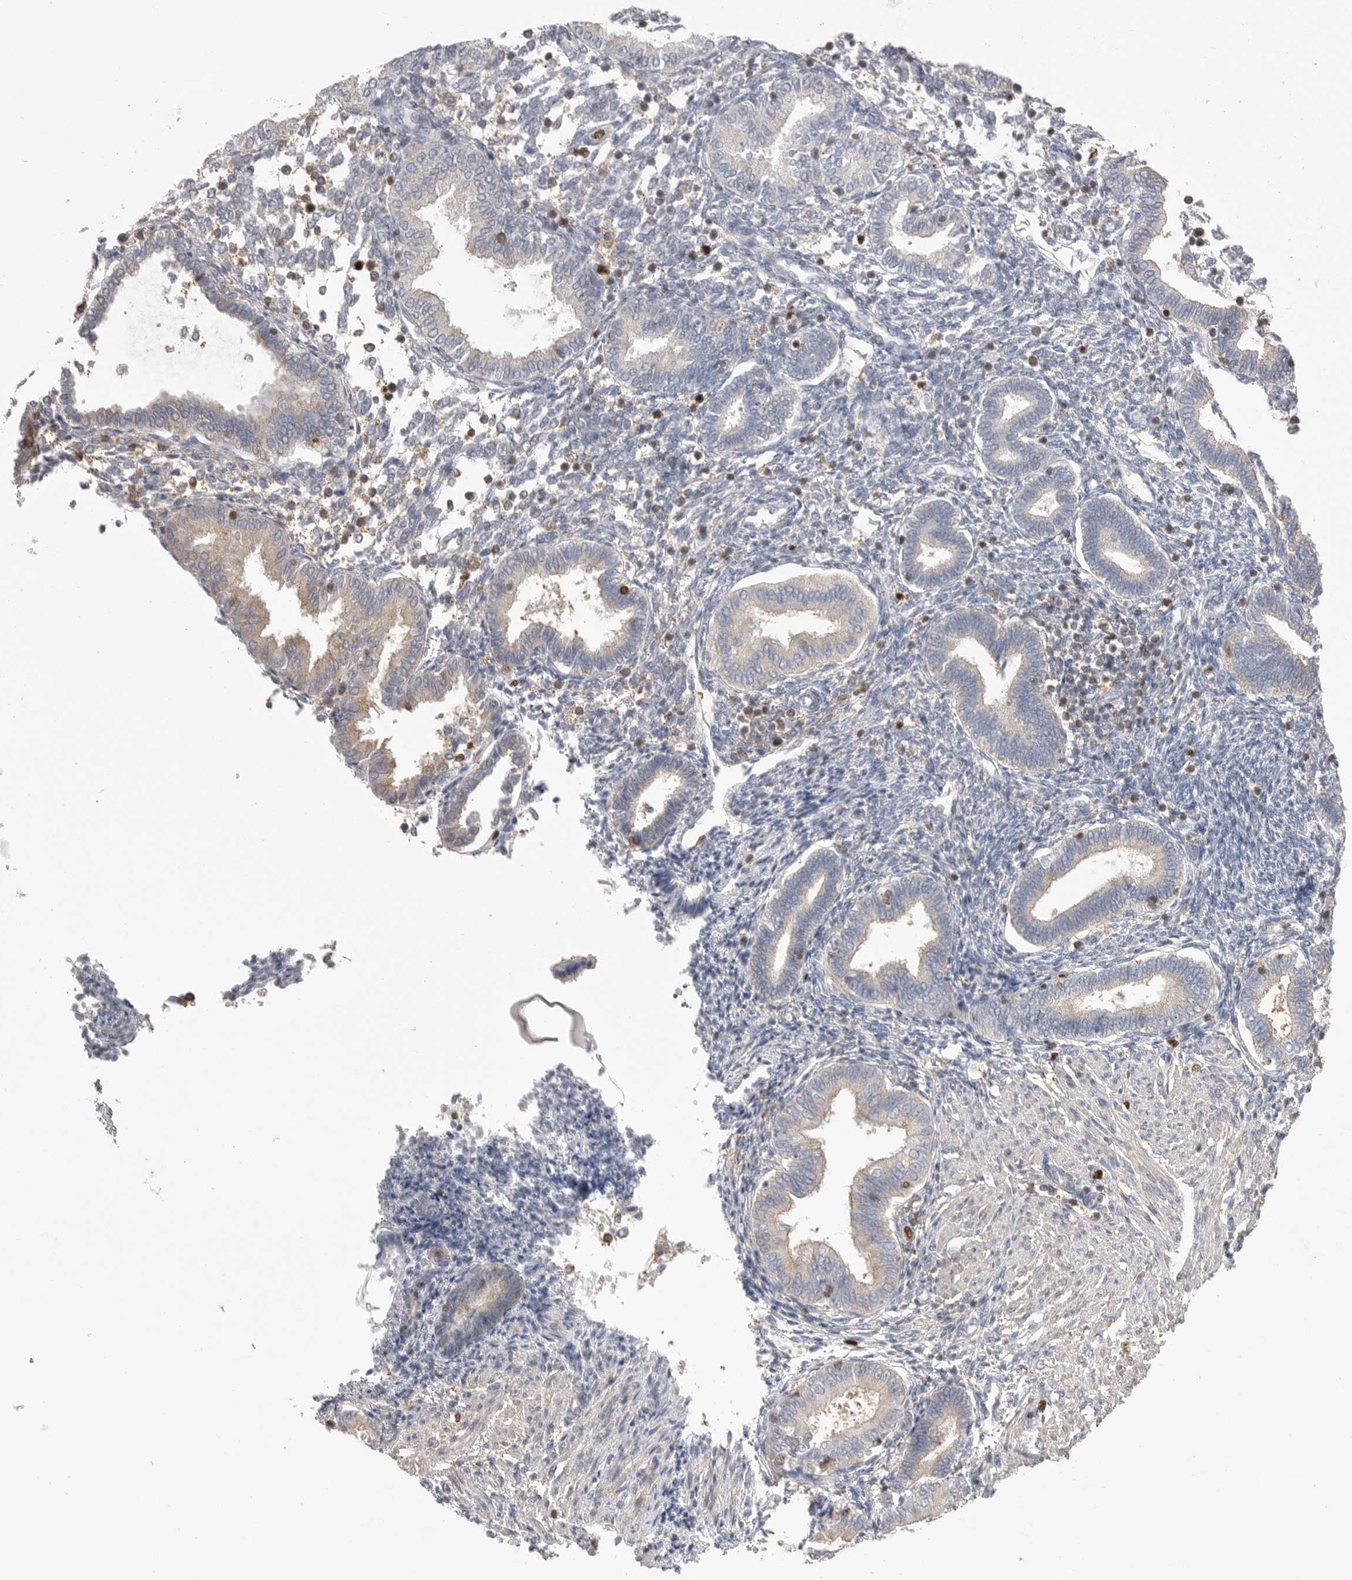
{"staining": {"intensity": "negative", "quantity": "none", "location": "none"}, "tissue": "endometrium", "cell_type": "Cells in endometrial stroma", "image_type": "normal", "snomed": [{"axis": "morphology", "description": "Normal tissue, NOS"}, {"axis": "topography", "description": "Endometrium"}], "caption": "Histopathology image shows no protein positivity in cells in endometrial stroma of unremarkable endometrium. (DAB immunohistochemistry (IHC) visualized using brightfield microscopy, high magnification).", "gene": "TOP2A", "patient": {"sex": "female", "age": 53}}